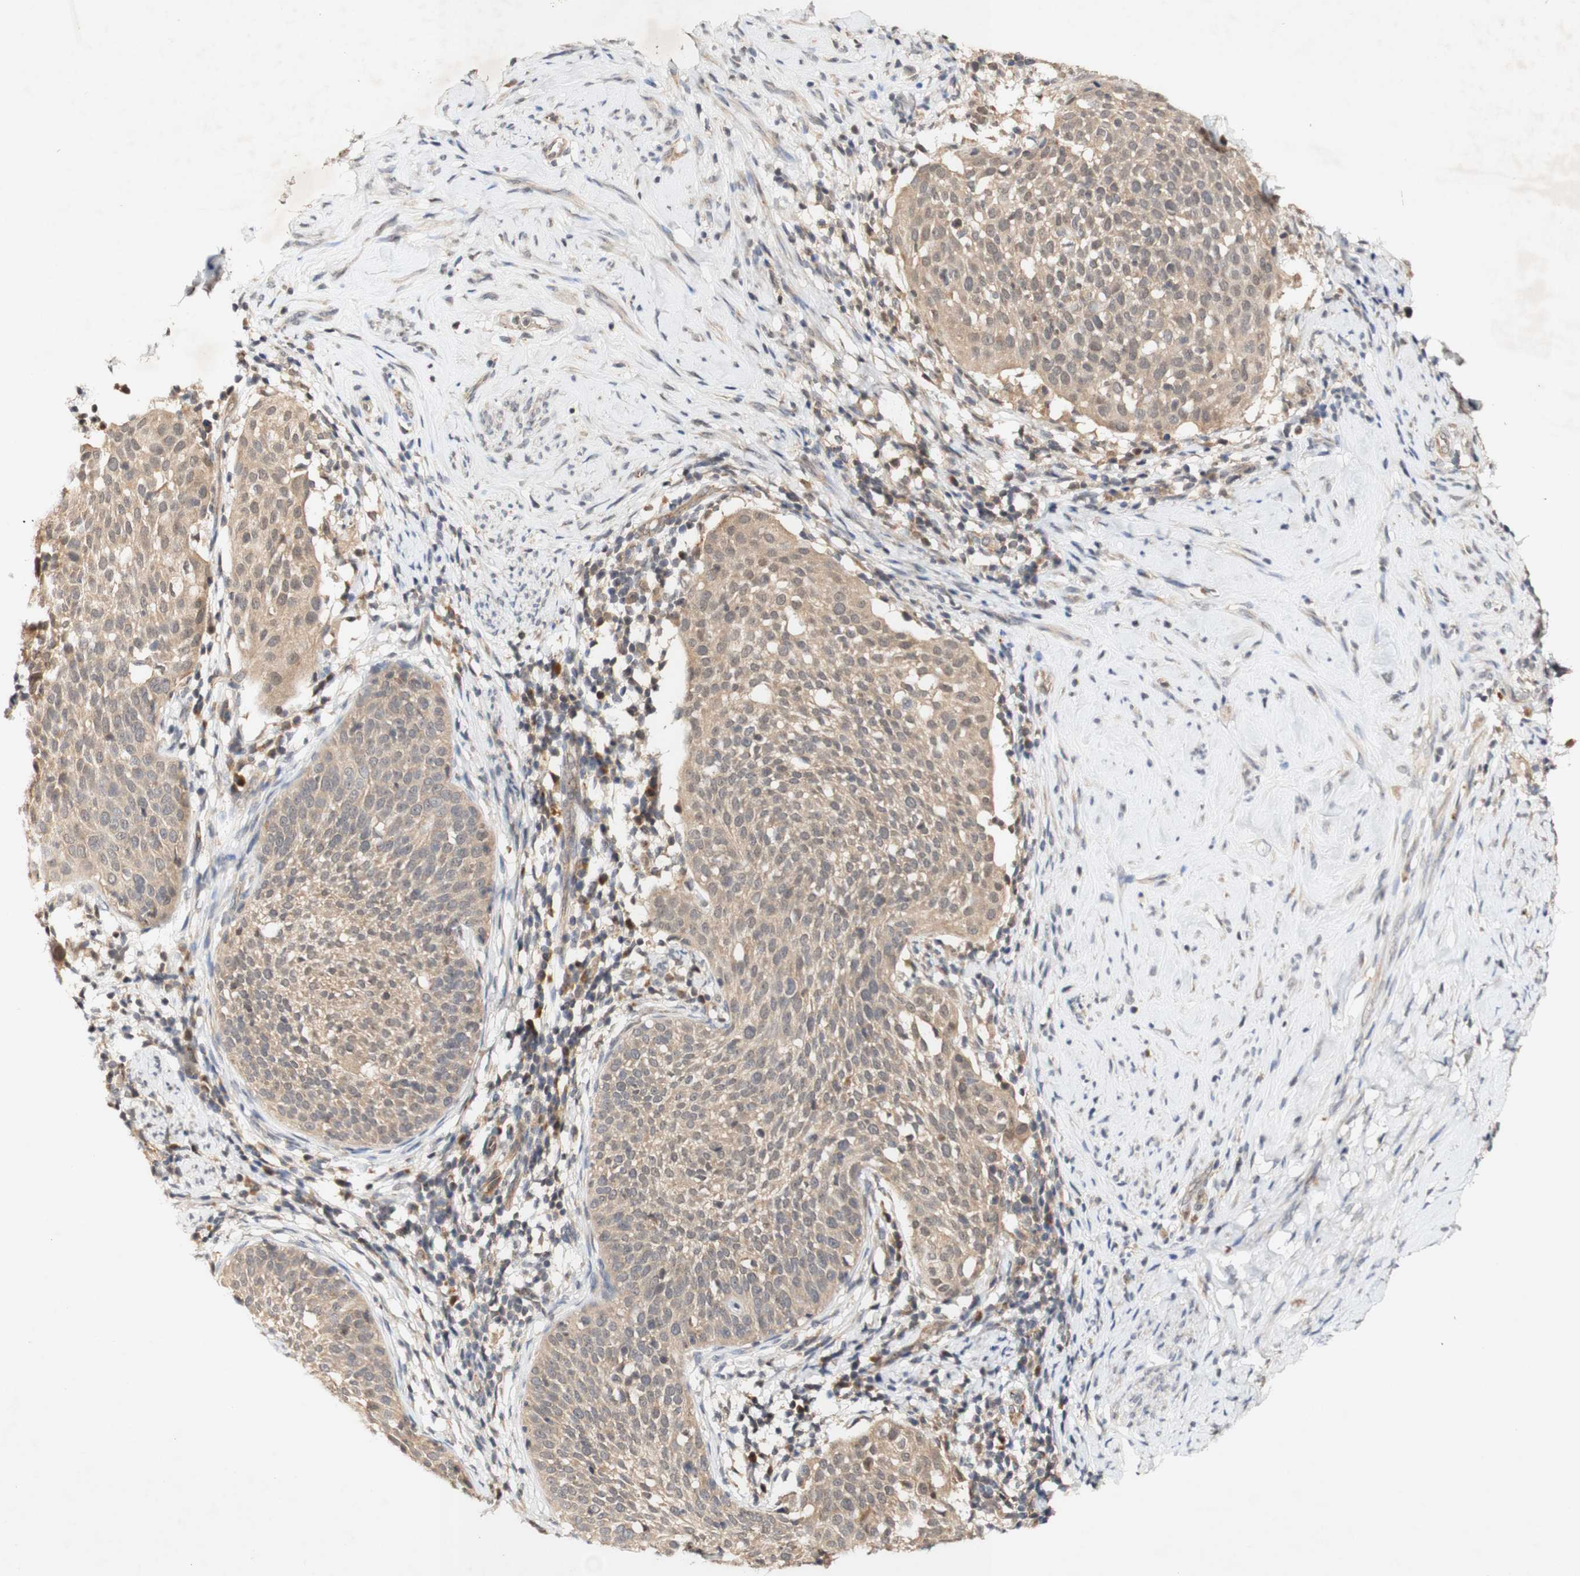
{"staining": {"intensity": "moderate", "quantity": ">75%", "location": "cytoplasmic/membranous"}, "tissue": "cervical cancer", "cell_type": "Tumor cells", "image_type": "cancer", "snomed": [{"axis": "morphology", "description": "Squamous cell carcinoma, NOS"}, {"axis": "topography", "description": "Cervix"}], "caption": "A high-resolution micrograph shows immunohistochemistry staining of cervical cancer (squamous cell carcinoma), which displays moderate cytoplasmic/membranous expression in approximately >75% of tumor cells.", "gene": "PIN1", "patient": {"sex": "female", "age": 51}}